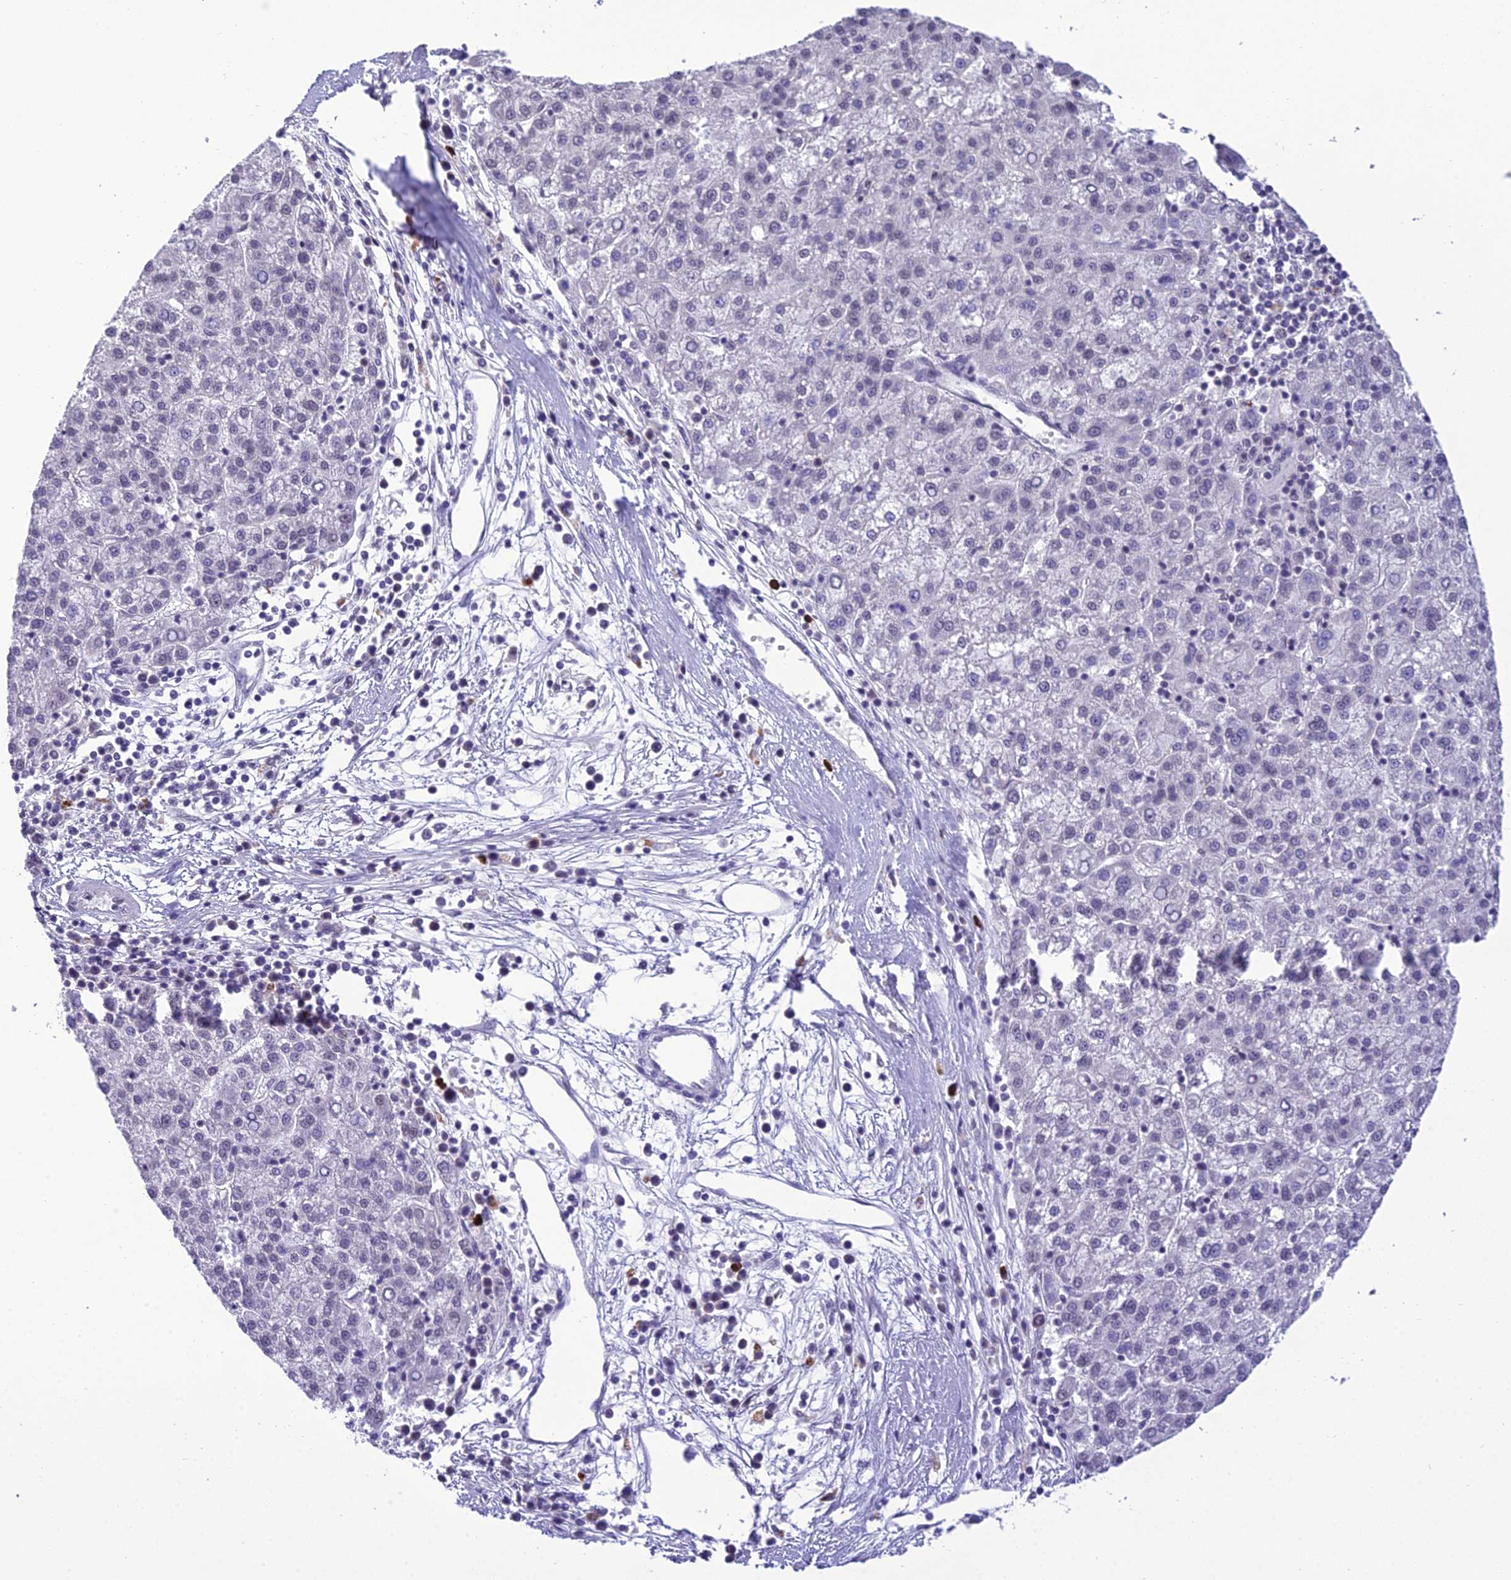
{"staining": {"intensity": "negative", "quantity": "none", "location": "none"}, "tissue": "liver cancer", "cell_type": "Tumor cells", "image_type": "cancer", "snomed": [{"axis": "morphology", "description": "Carcinoma, Hepatocellular, NOS"}, {"axis": "topography", "description": "Liver"}], "caption": "Photomicrograph shows no significant protein positivity in tumor cells of hepatocellular carcinoma (liver).", "gene": "SH3RF3", "patient": {"sex": "female", "age": 58}}